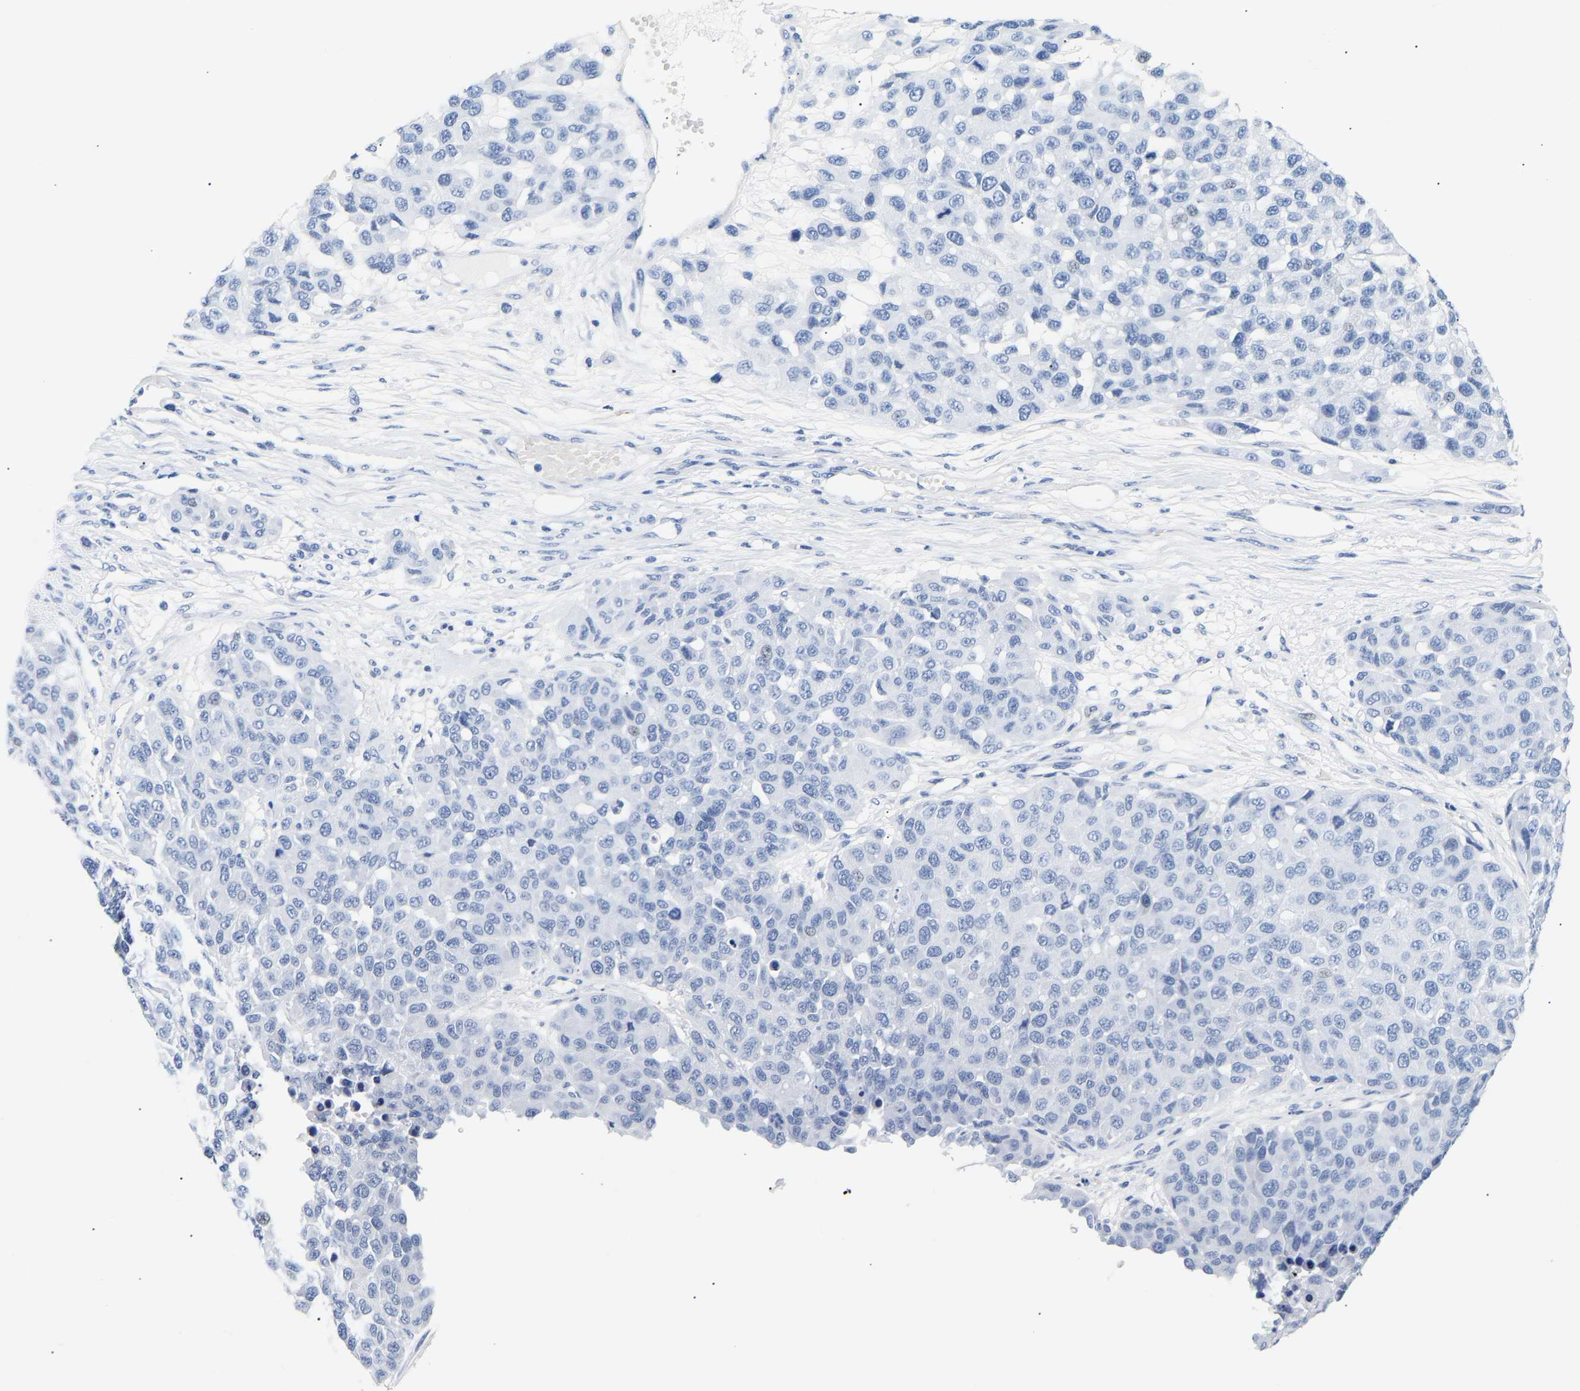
{"staining": {"intensity": "negative", "quantity": "none", "location": "none"}, "tissue": "melanoma", "cell_type": "Tumor cells", "image_type": "cancer", "snomed": [{"axis": "morphology", "description": "Malignant melanoma, NOS"}, {"axis": "topography", "description": "Skin"}], "caption": "This histopathology image is of malignant melanoma stained with immunohistochemistry to label a protein in brown with the nuclei are counter-stained blue. There is no staining in tumor cells. The staining is performed using DAB brown chromogen with nuclei counter-stained in using hematoxylin.", "gene": "SPINK2", "patient": {"sex": "male", "age": 62}}